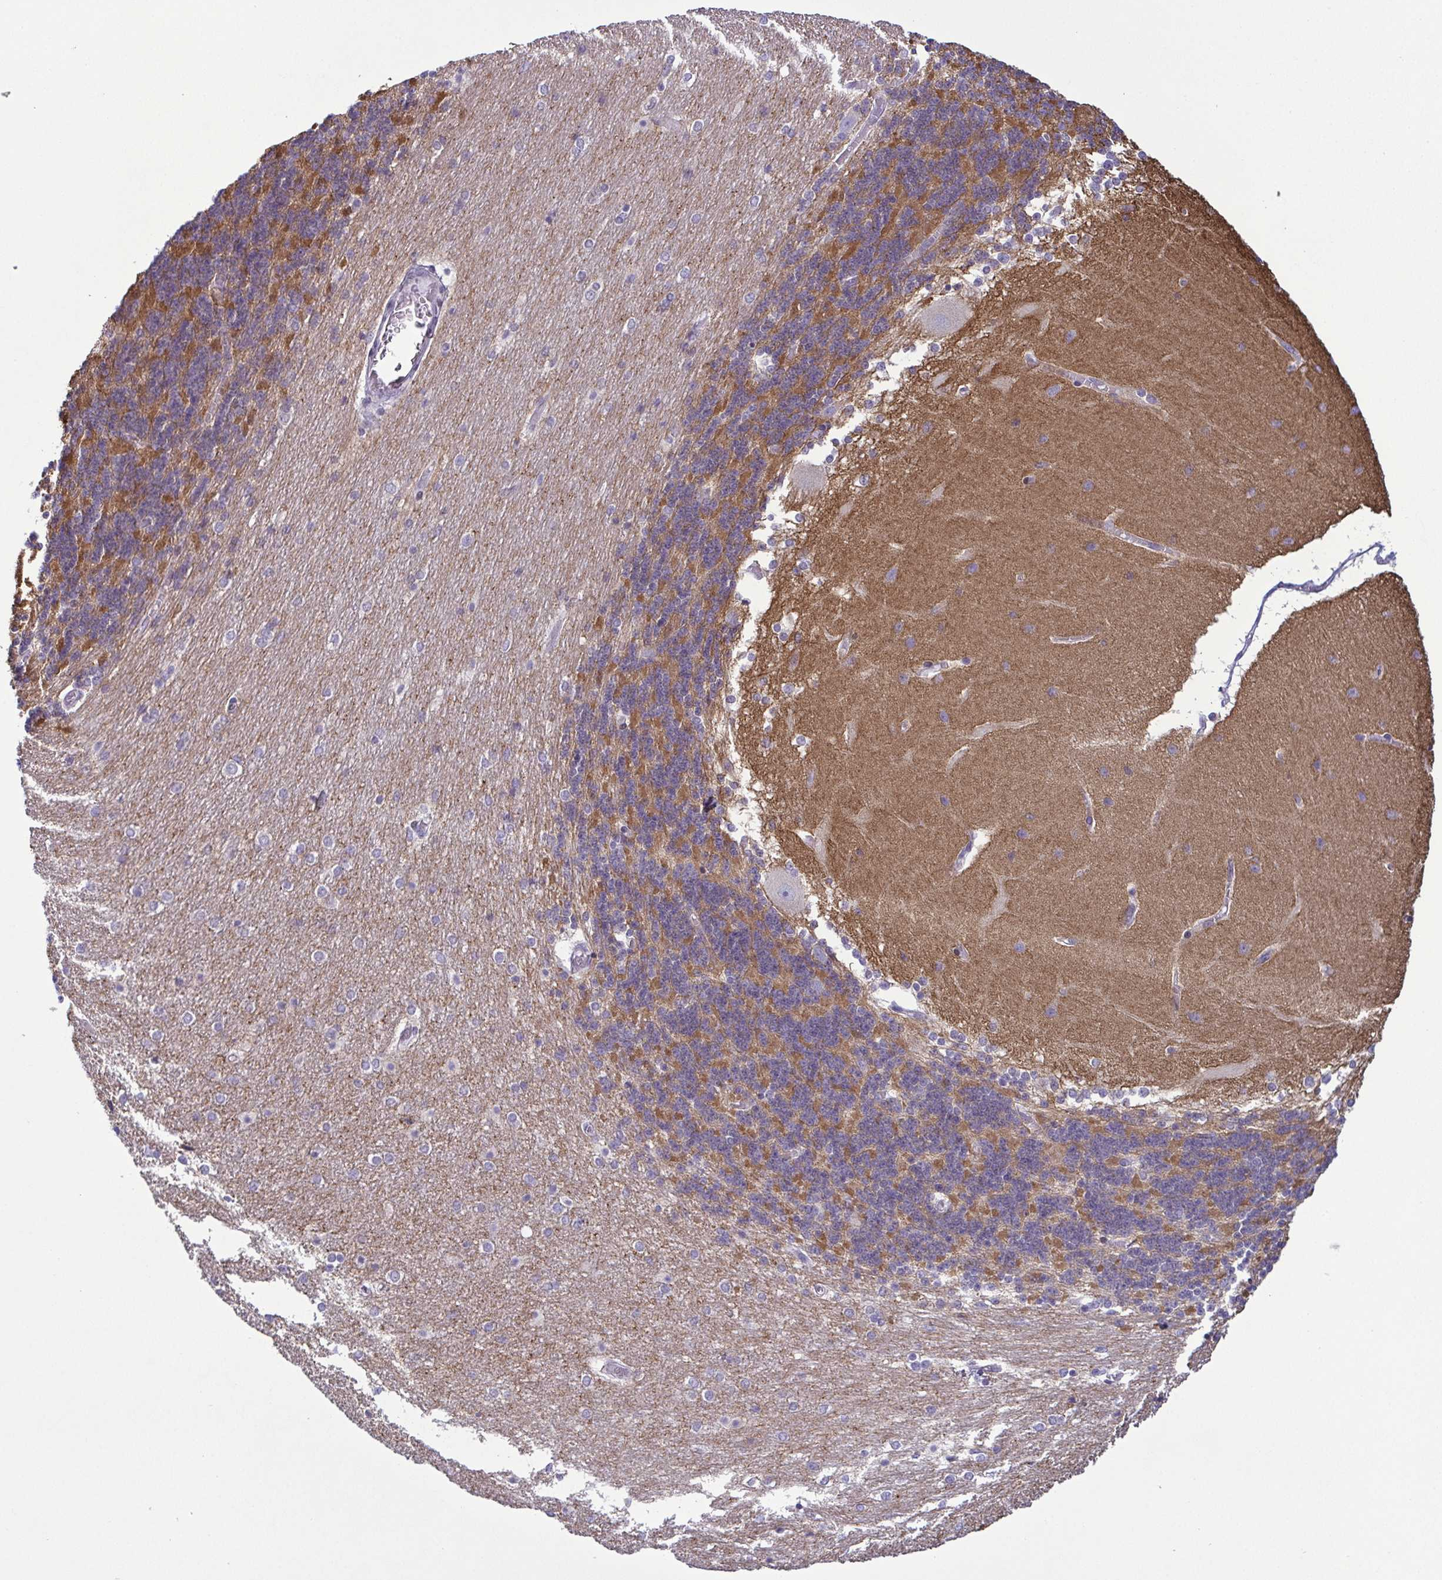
{"staining": {"intensity": "moderate", "quantity": "25%-75%", "location": "cytoplasmic/membranous"}, "tissue": "cerebellum", "cell_type": "Cells in granular layer", "image_type": "normal", "snomed": [{"axis": "morphology", "description": "Normal tissue, NOS"}, {"axis": "topography", "description": "Cerebellum"}], "caption": "Immunohistochemical staining of normal human cerebellum demonstrates medium levels of moderate cytoplasmic/membranous staining in approximately 25%-75% of cells in granular layer.", "gene": "IRF1", "patient": {"sex": "female", "age": 54}}